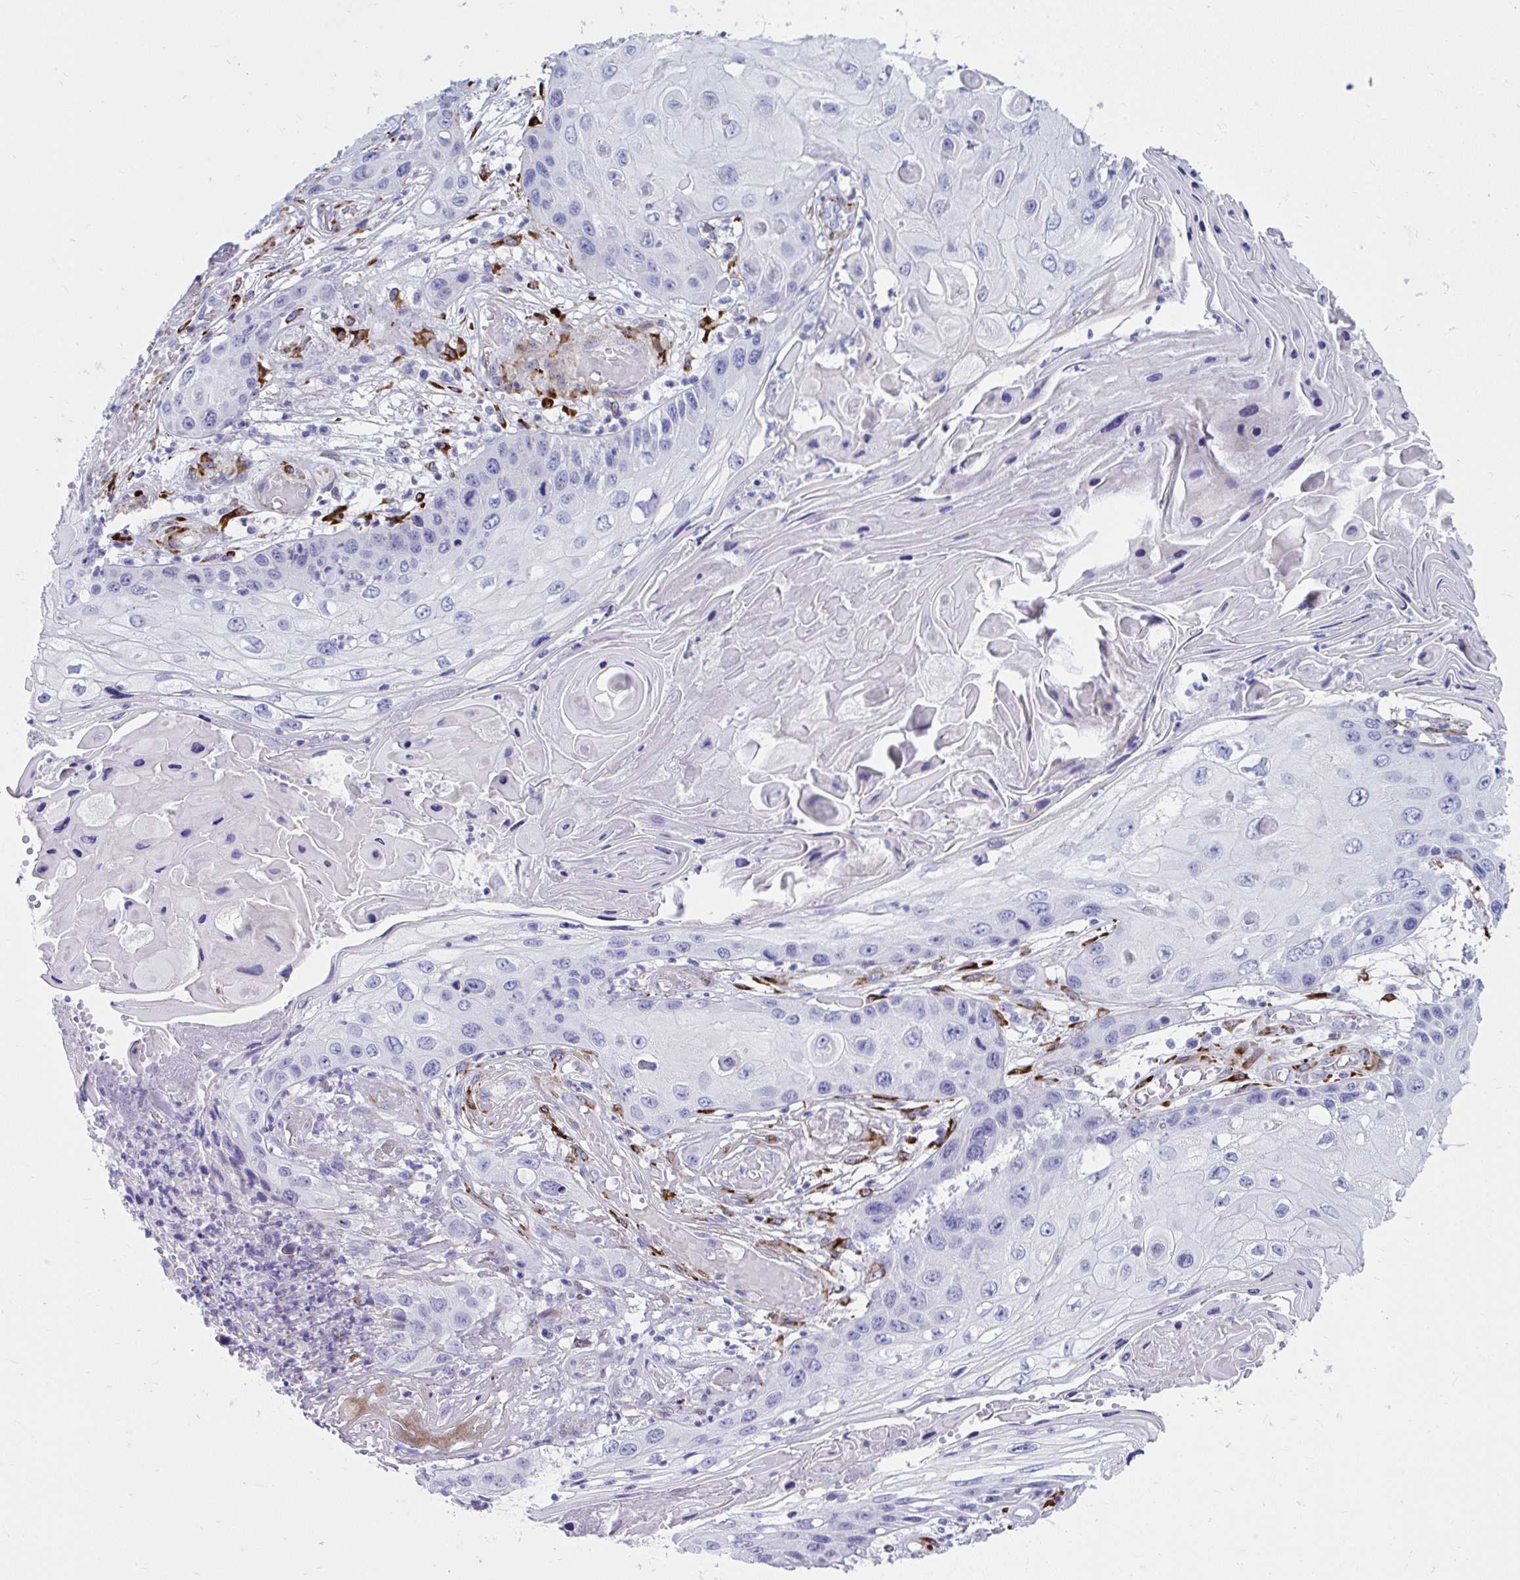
{"staining": {"intensity": "negative", "quantity": "none", "location": "none"}, "tissue": "skin cancer", "cell_type": "Tumor cells", "image_type": "cancer", "snomed": [{"axis": "morphology", "description": "Squamous cell carcinoma, NOS"}, {"axis": "topography", "description": "Skin"}, {"axis": "topography", "description": "Vulva"}], "caption": "Tumor cells show no significant protein staining in skin cancer (squamous cell carcinoma).", "gene": "GRXCR2", "patient": {"sex": "female", "age": 44}}